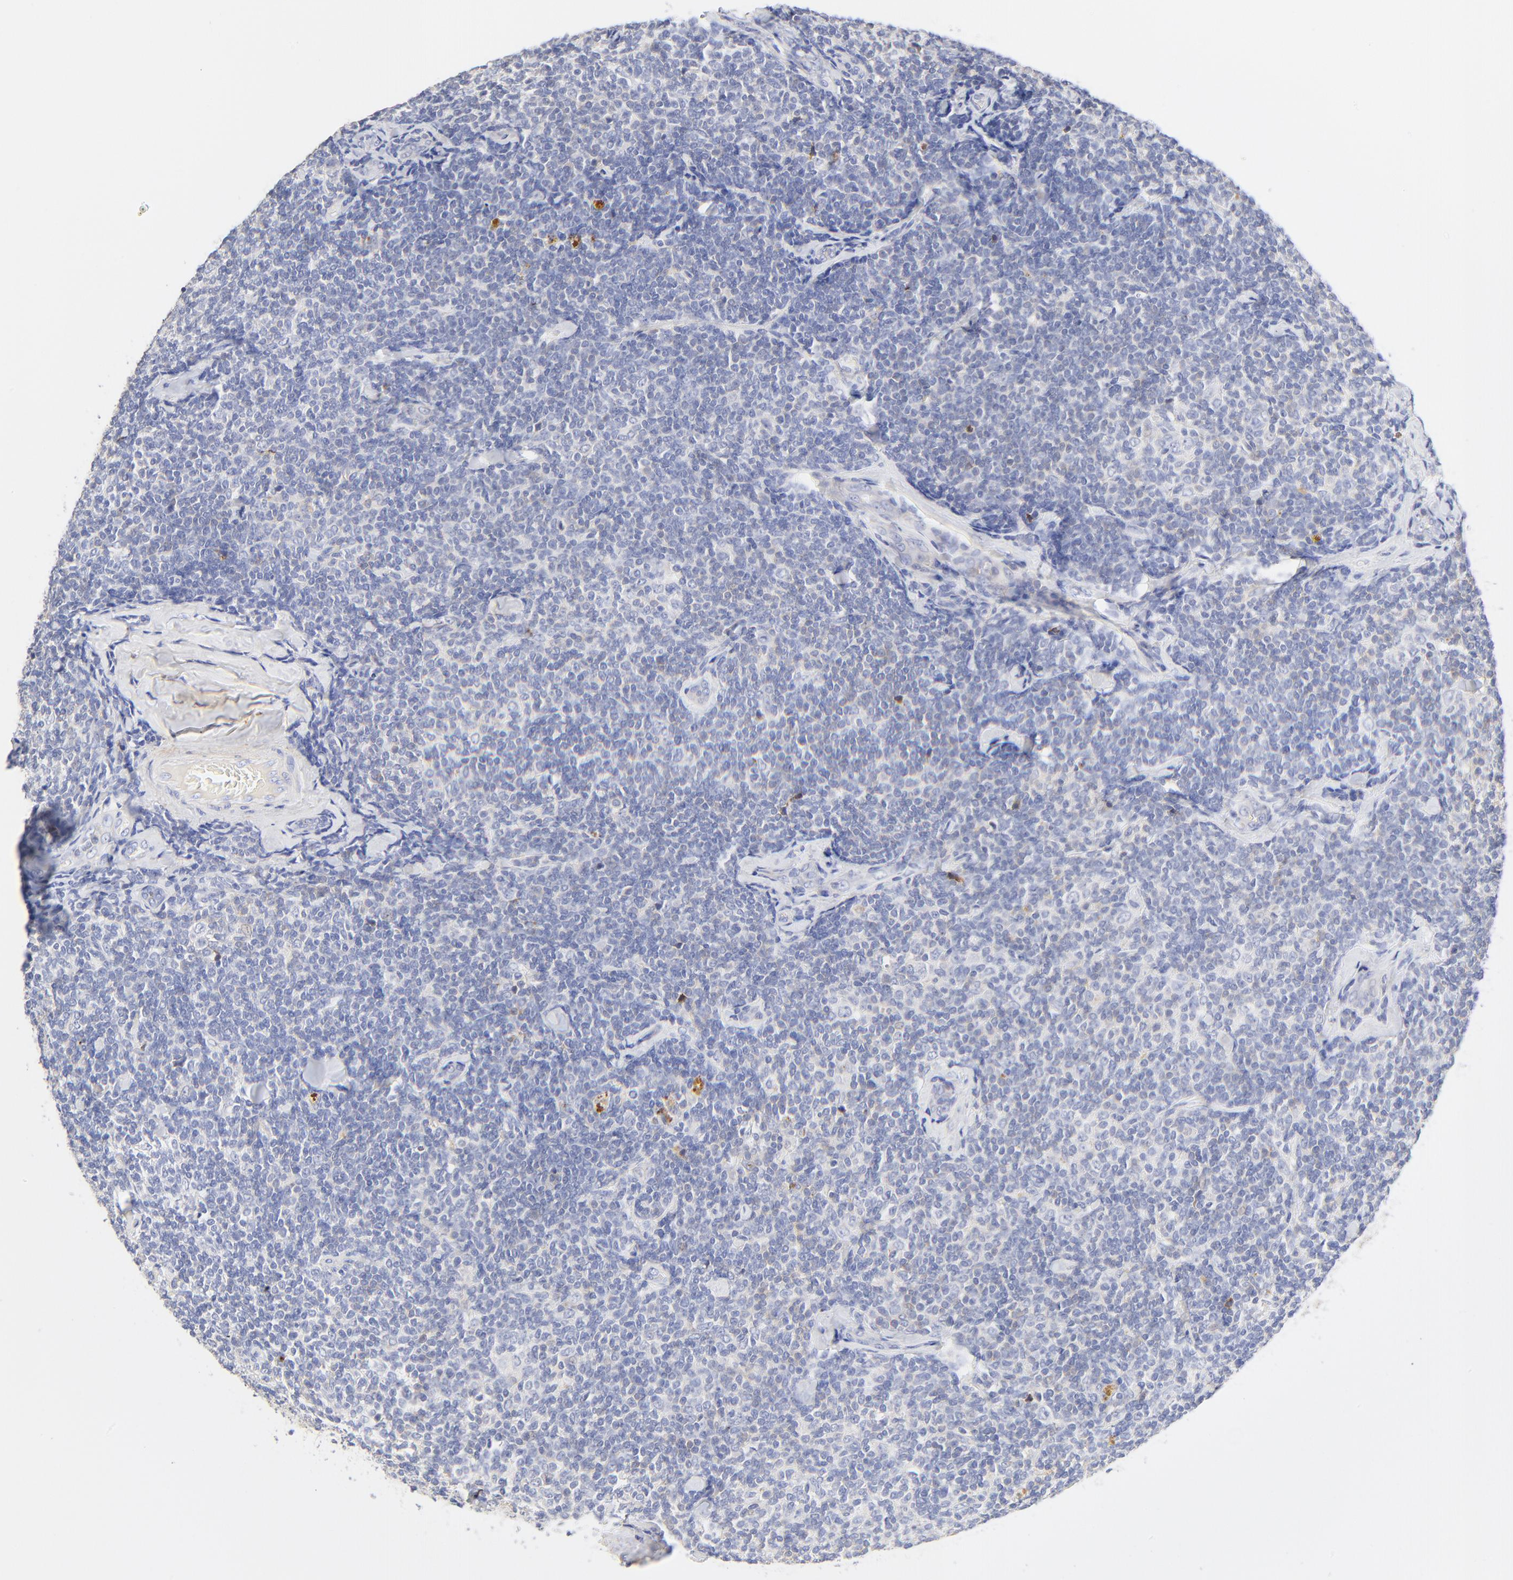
{"staining": {"intensity": "negative", "quantity": "none", "location": "none"}, "tissue": "lymphoma", "cell_type": "Tumor cells", "image_type": "cancer", "snomed": [{"axis": "morphology", "description": "Malignant lymphoma, non-Hodgkin's type, Low grade"}, {"axis": "topography", "description": "Lymph node"}], "caption": "IHC histopathology image of malignant lymphoma, non-Hodgkin's type (low-grade) stained for a protein (brown), which reveals no staining in tumor cells.", "gene": "MDGA2", "patient": {"sex": "female", "age": 56}}